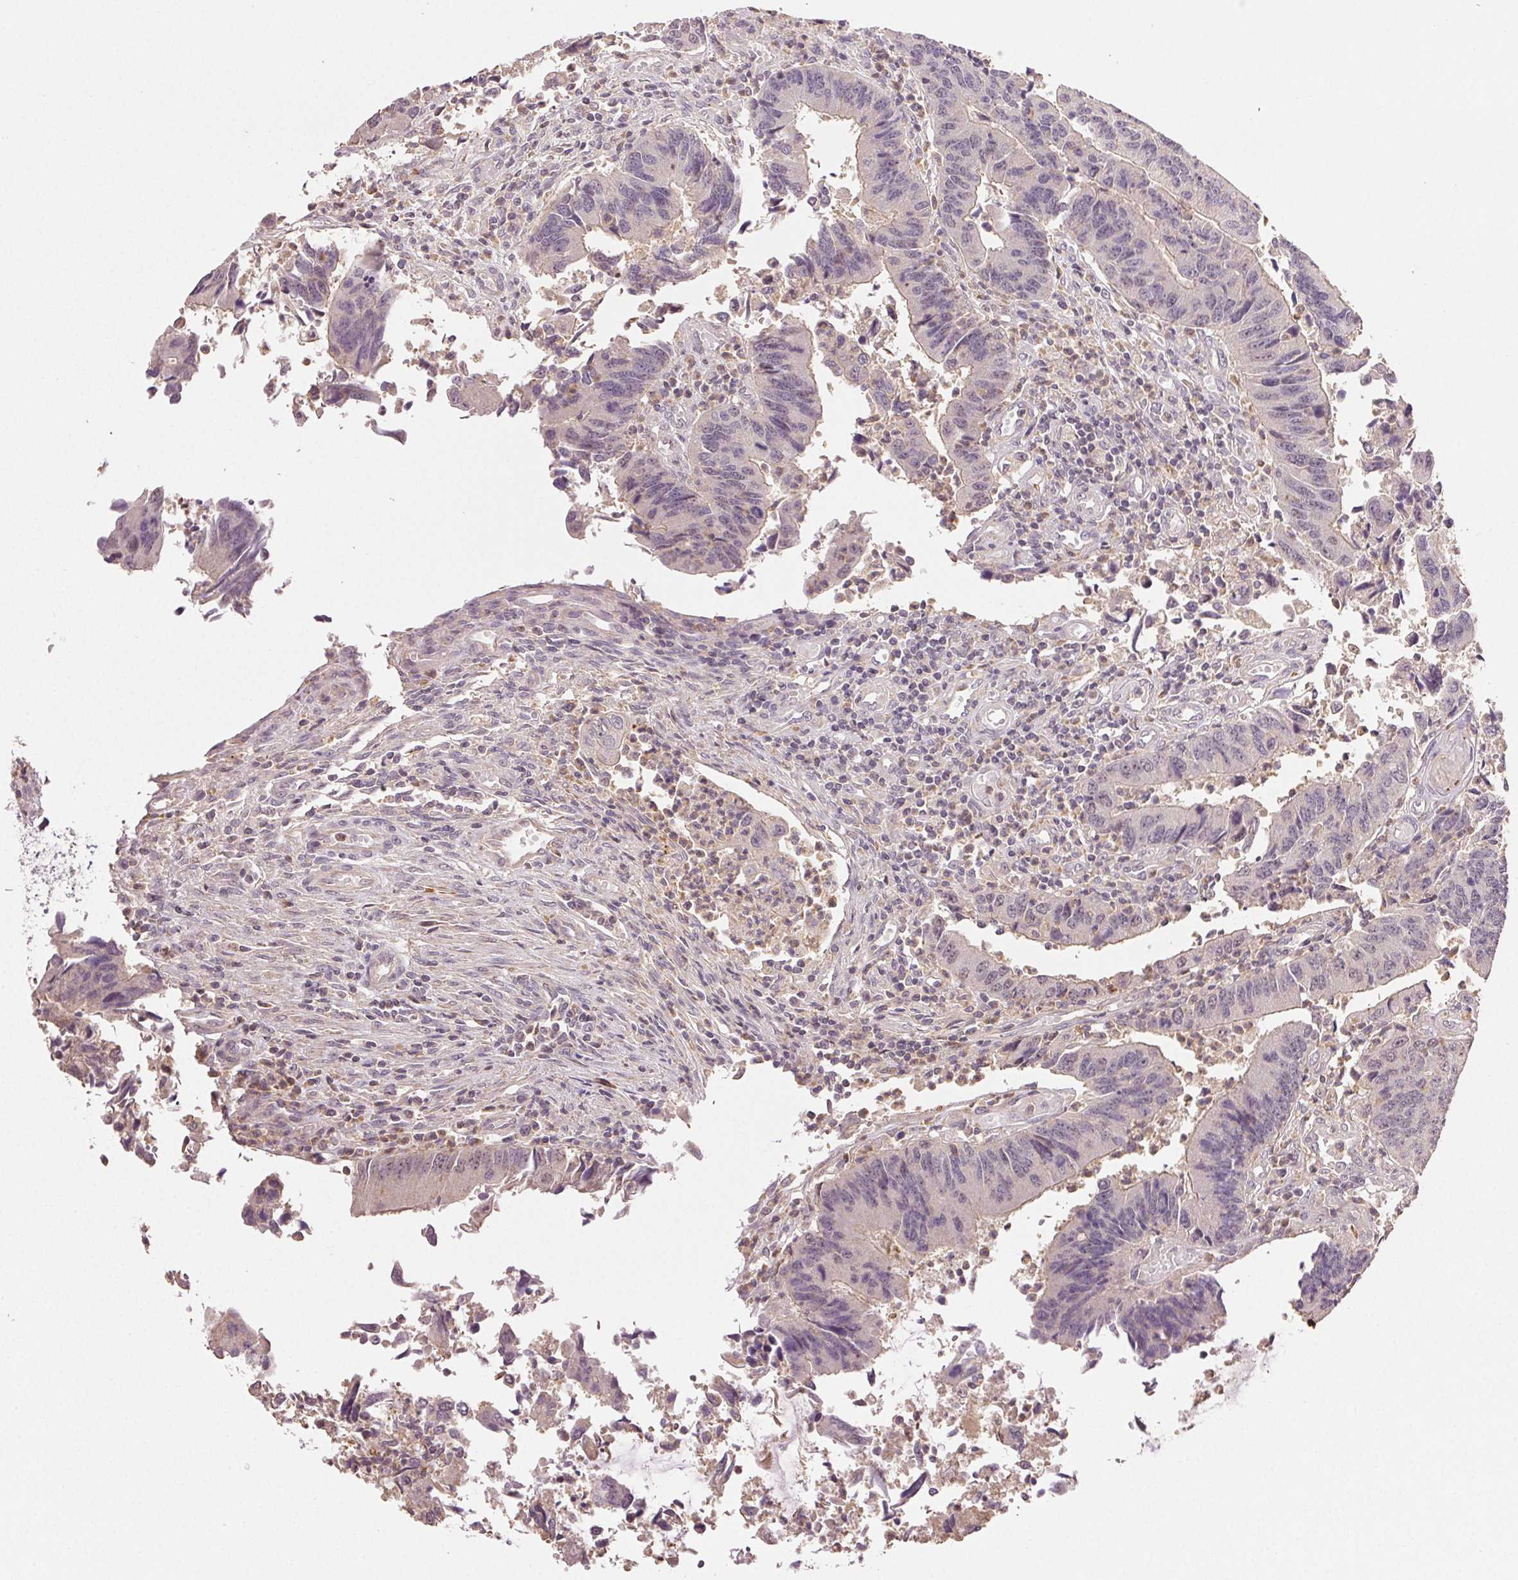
{"staining": {"intensity": "negative", "quantity": "none", "location": "none"}, "tissue": "colorectal cancer", "cell_type": "Tumor cells", "image_type": "cancer", "snomed": [{"axis": "morphology", "description": "Adenocarcinoma, NOS"}, {"axis": "topography", "description": "Colon"}], "caption": "Colorectal cancer (adenocarcinoma) stained for a protein using immunohistochemistry exhibits no expression tumor cells.", "gene": "TMEM253", "patient": {"sex": "female", "age": 67}}